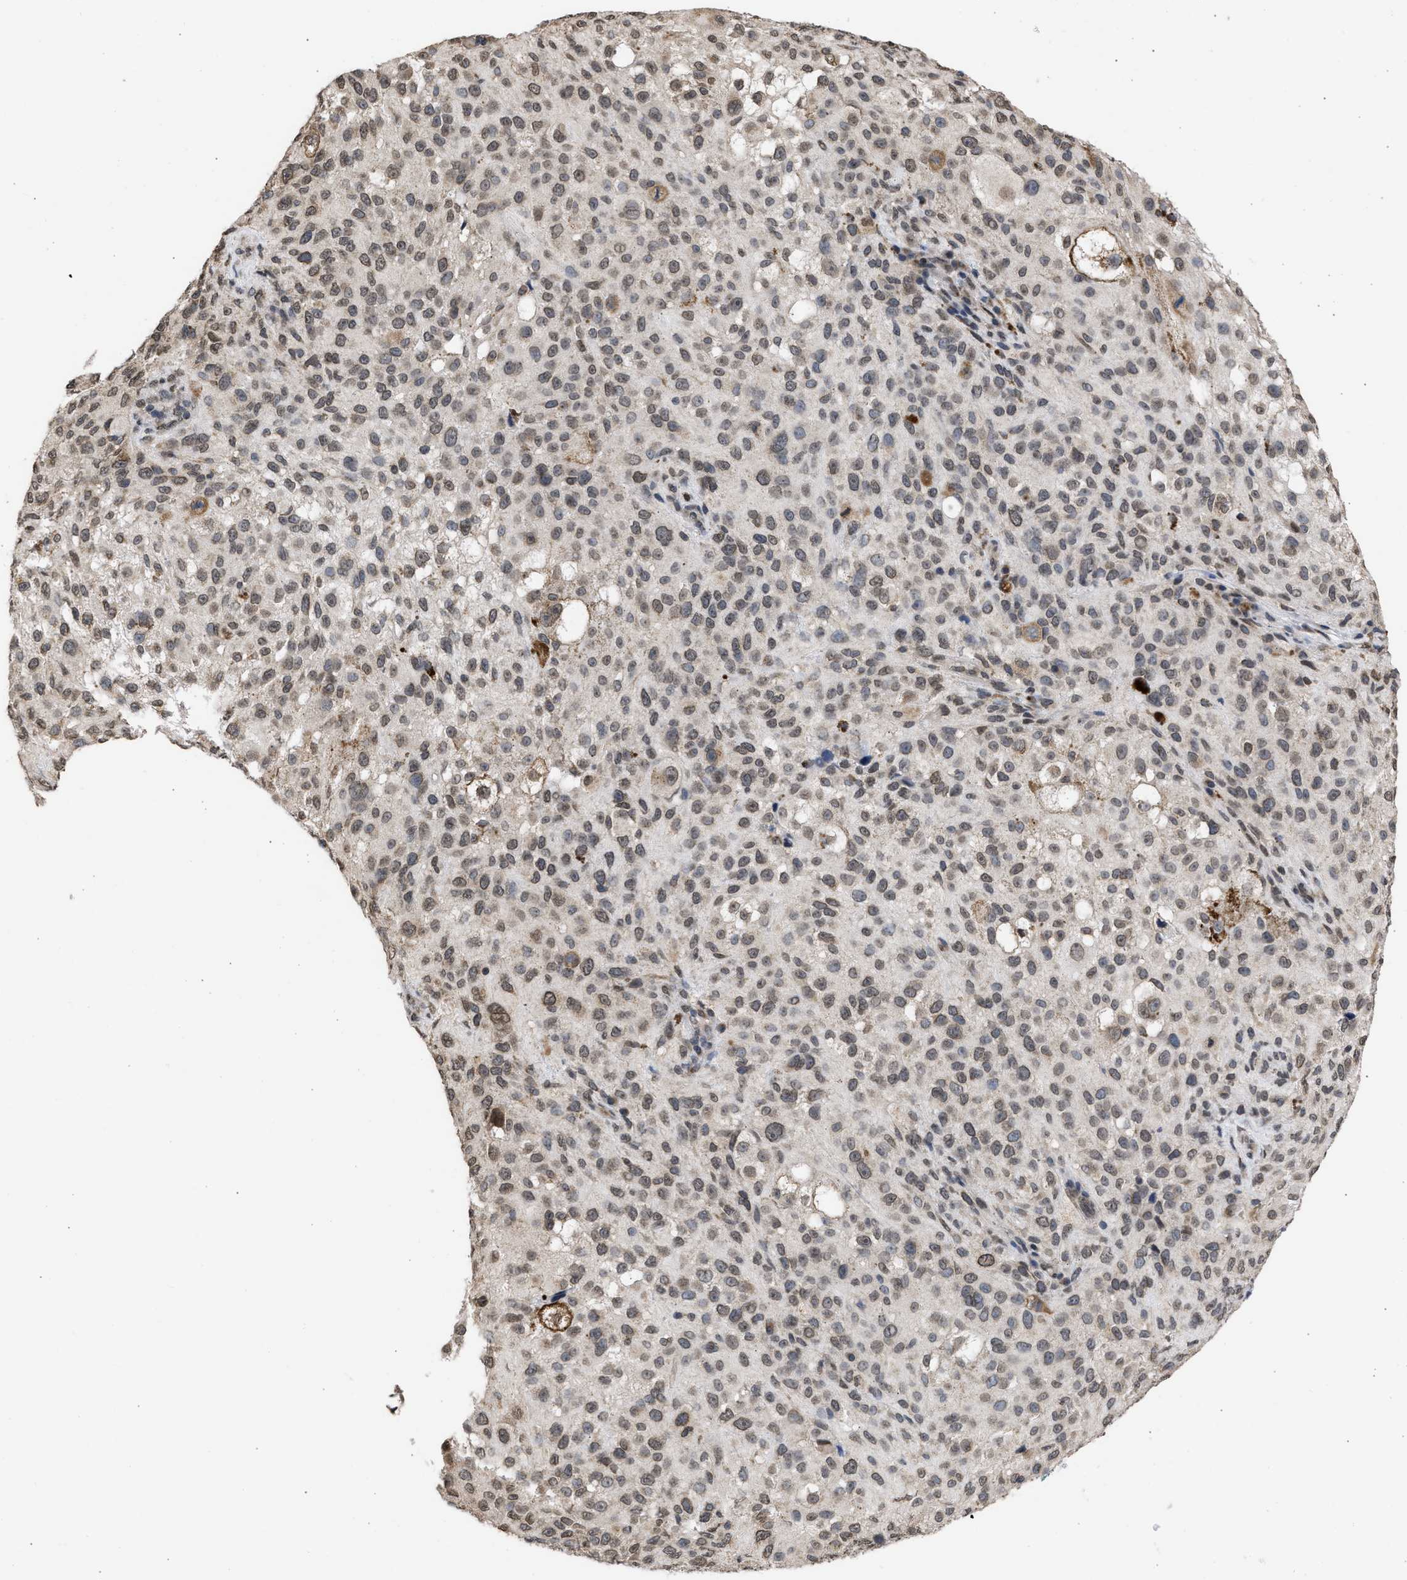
{"staining": {"intensity": "weak", "quantity": "25%-75%", "location": "cytoplasmic/membranous,nuclear"}, "tissue": "melanoma", "cell_type": "Tumor cells", "image_type": "cancer", "snomed": [{"axis": "morphology", "description": "Necrosis, NOS"}, {"axis": "morphology", "description": "Malignant melanoma, NOS"}, {"axis": "topography", "description": "Skin"}], "caption": "A photomicrograph of human malignant melanoma stained for a protein demonstrates weak cytoplasmic/membranous and nuclear brown staining in tumor cells. (Brightfield microscopy of DAB IHC at high magnification).", "gene": "NUP35", "patient": {"sex": "female", "age": 87}}